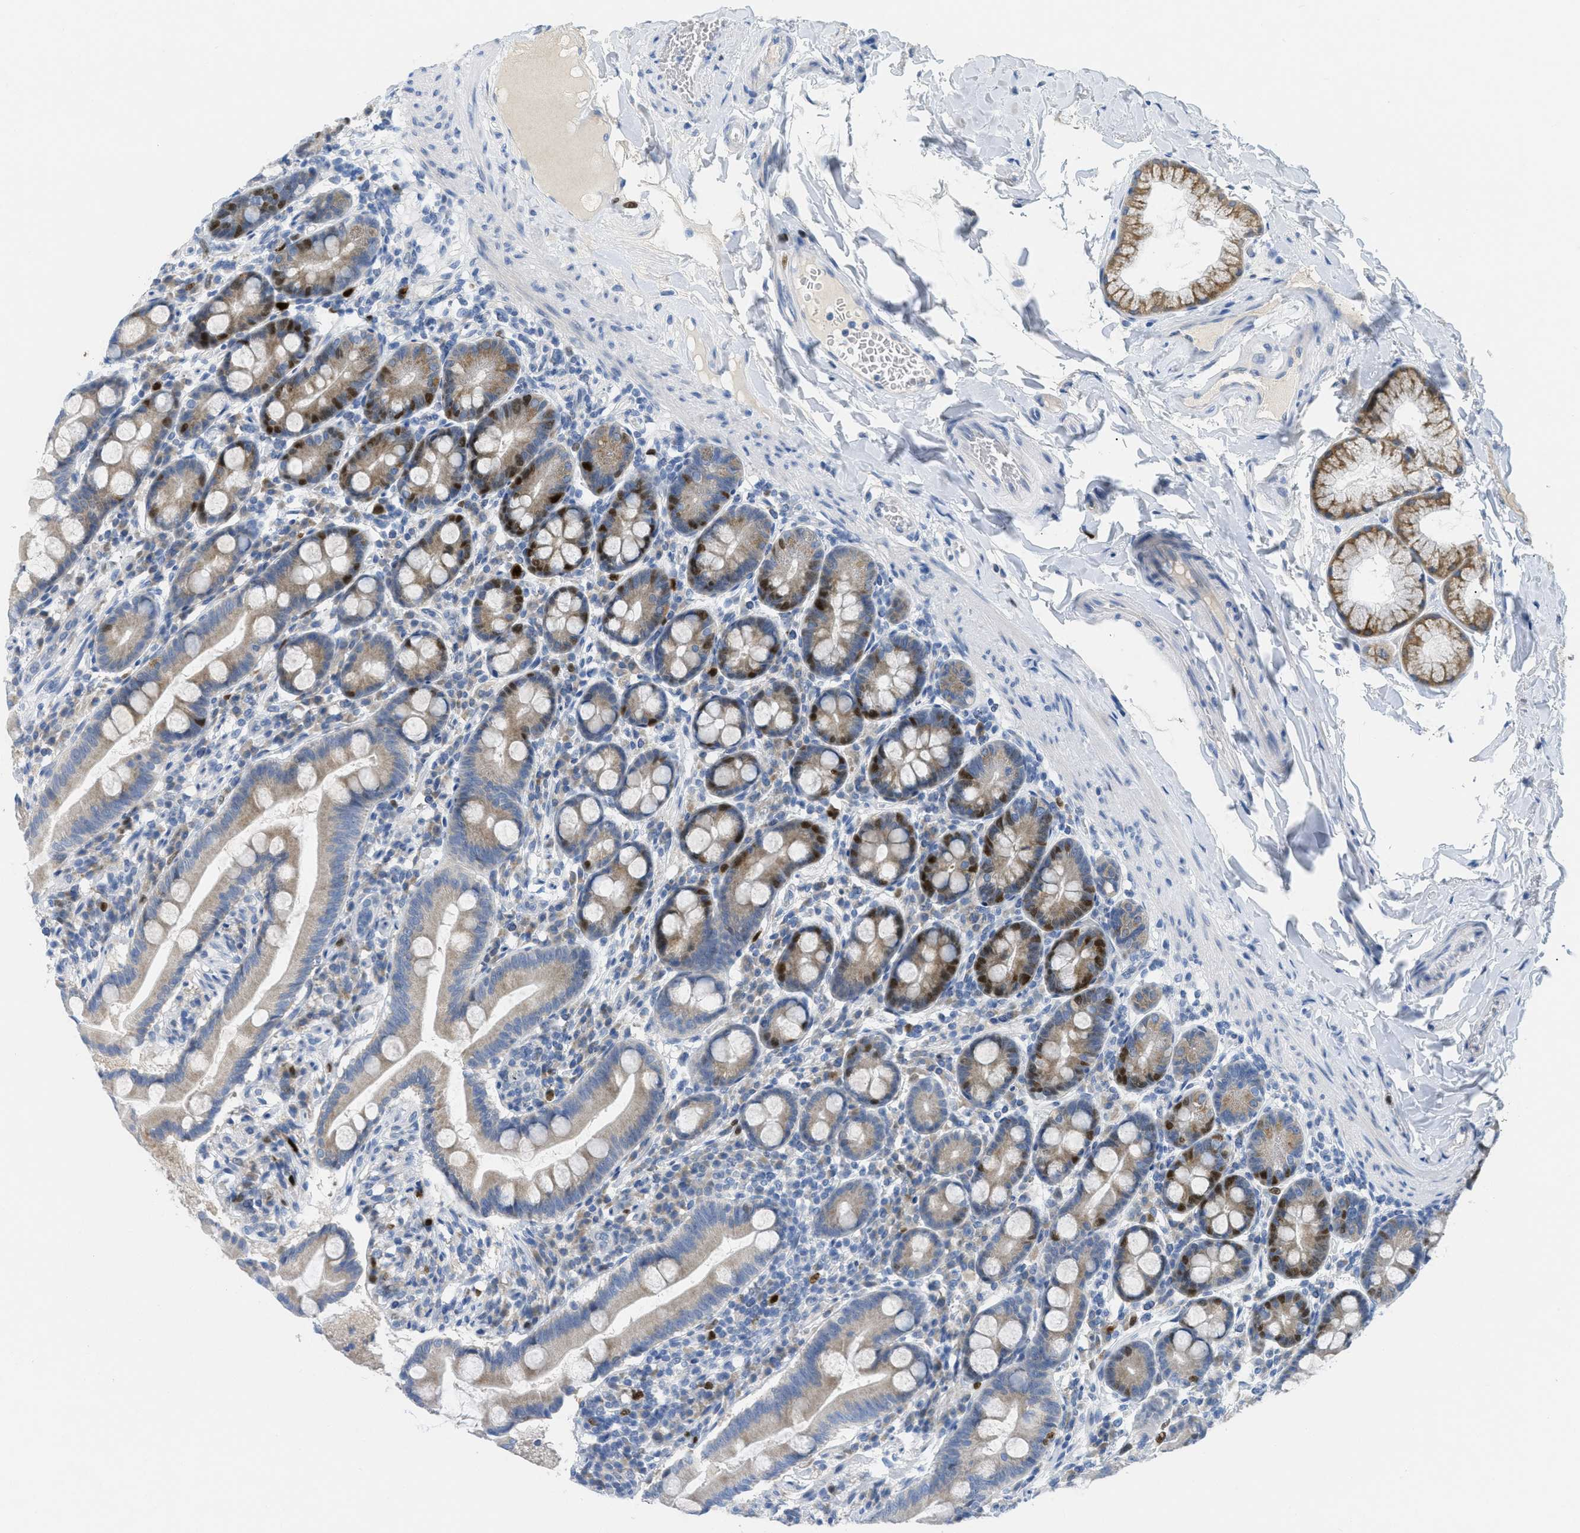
{"staining": {"intensity": "strong", "quantity": "25%-75%", "location": "cytoplasmic/membranous,nuclear"}, "tissue": "duodenum", "cell_type": "Glandular cells", "image_type": "normal", "snomed": [{"axis": "morphology", "description": "Normal tissue, NOS"}, {"axis": "topography", "description": "Duodenum"}], "caption": "Strong cytoplasmic/membranous,nuclear staining for a protein is identified in about 25%-75% of glandular cells of unremarkable duodenum using IHC.", "gene": "ORC6", "patient": {"sex": "male", "age": 50}}